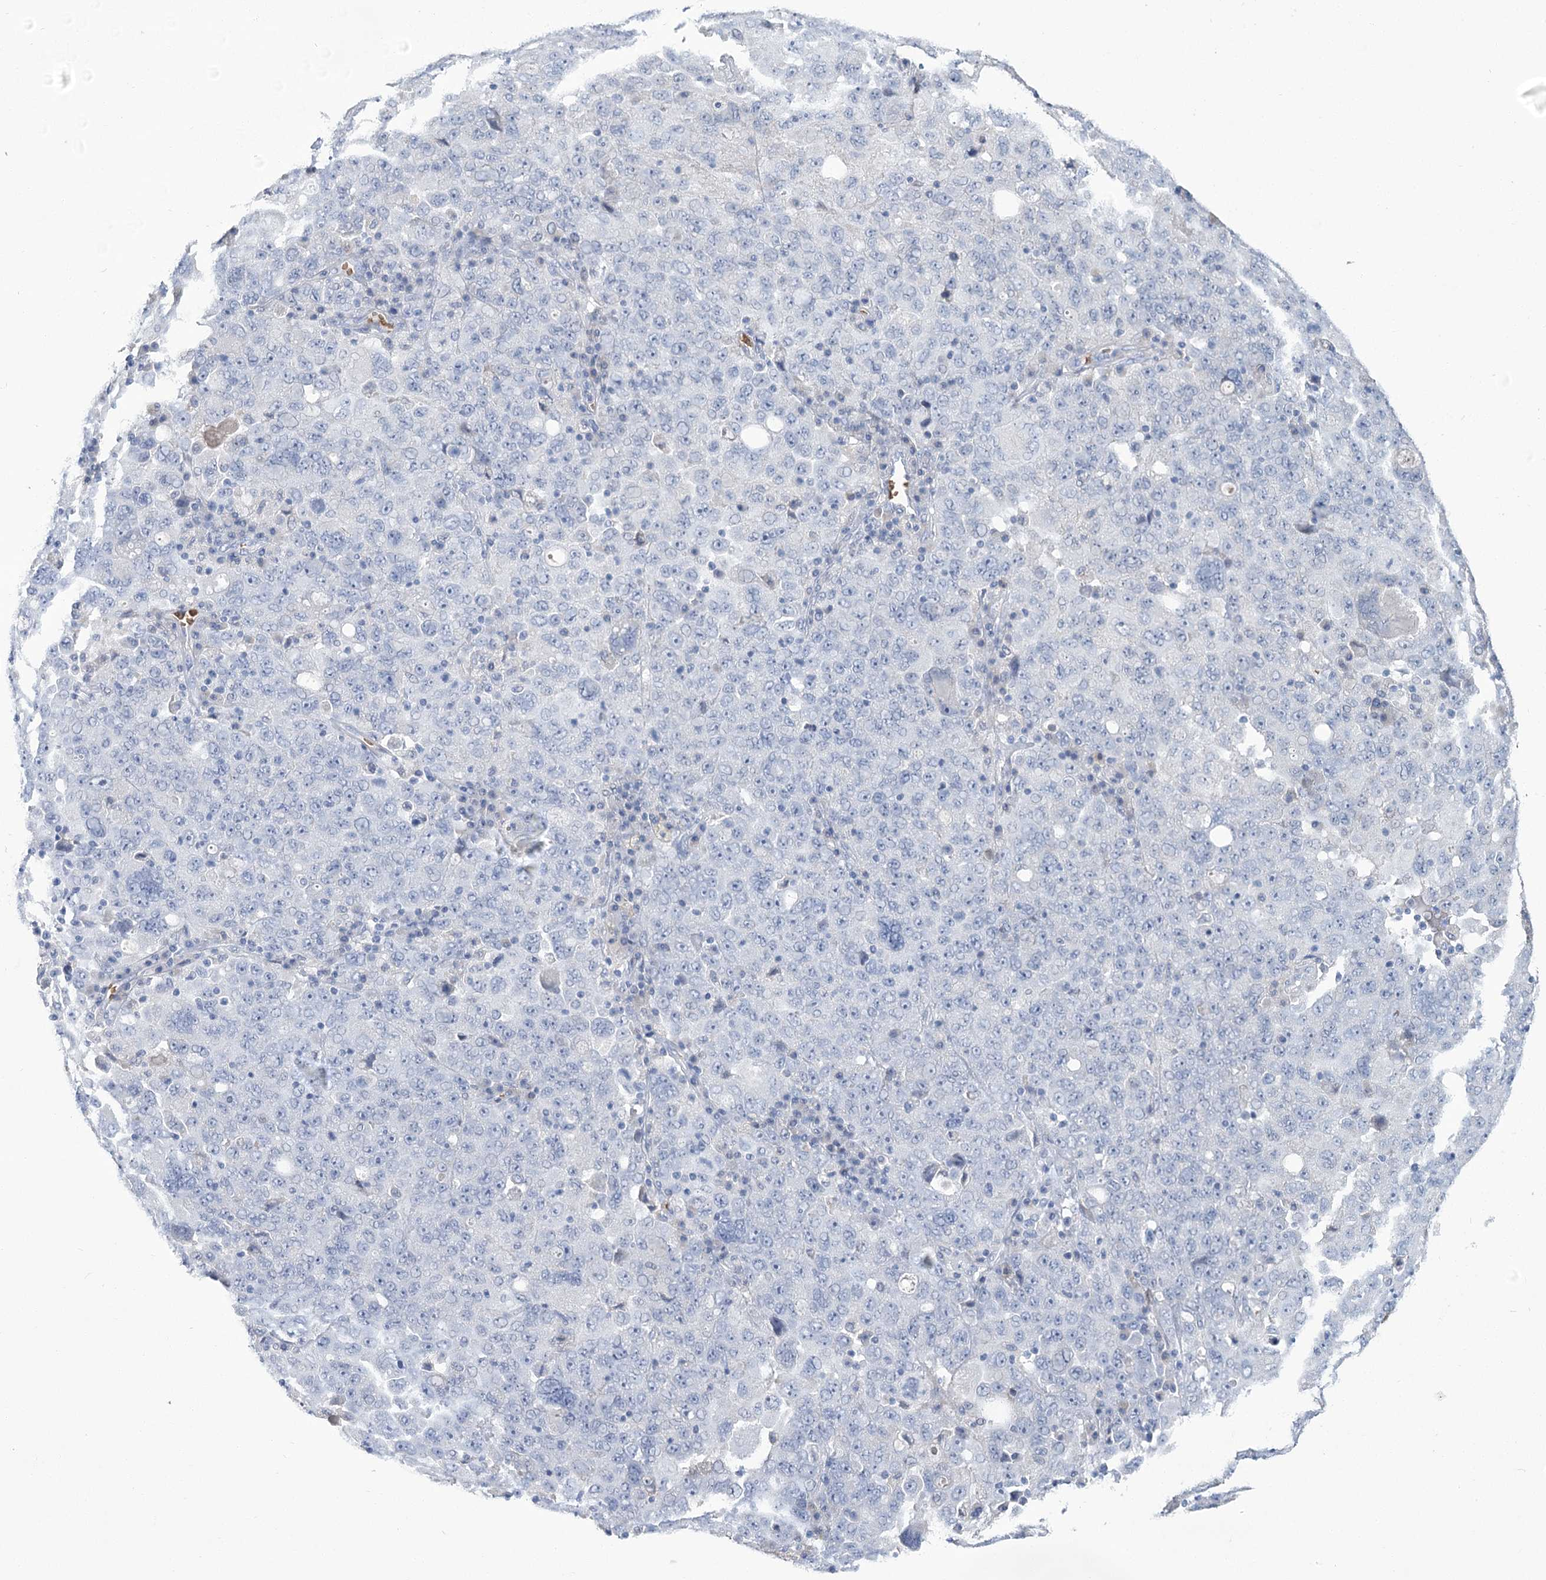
{"staining": {"intensity": "negative", "quantity": "none", "location": "none"}, "tissue": "ovarian cancer", "cell_type": "Tumor cells", "image_type": "cancer", "snomed": [{"axis": "morphology", "description": "Carcinoma, endometroid"}, {"axis": "topography", "description": "Ovary"}], "caption": "Tumor cells are negative for protein expression in human ovarian cancer (endometroid carcinoma). (DAB immunohistochemistry, high magnification).", "gene": "HBA1", "patient": {"sex": "female", "age": 62}}